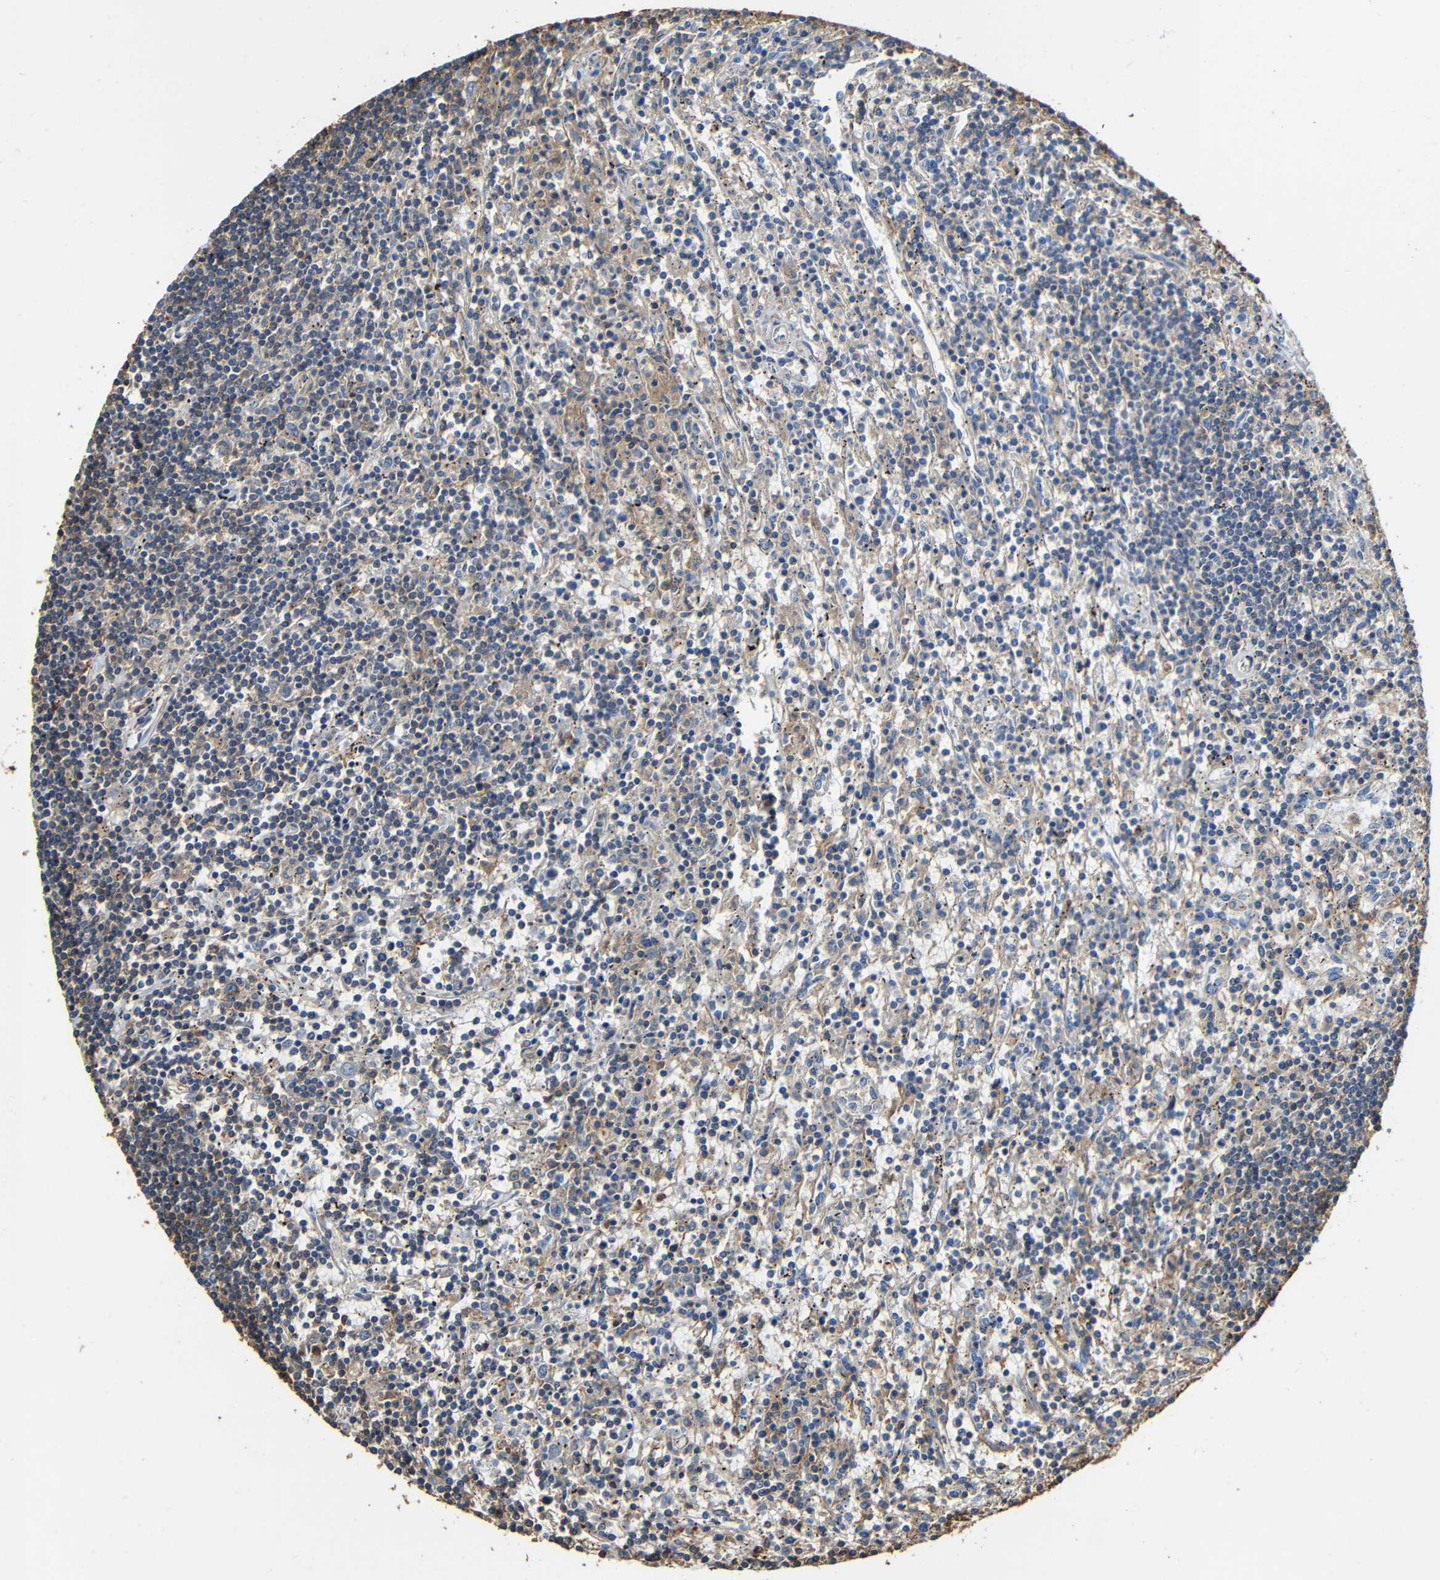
{"staining": {"intensity": "weak", "quantity": "25%-75%", "location": "cytoplasmic/membranous"}, "tissue": "lymphoma", "cell_type": "Tumor cells", "image_type": "cancer", "snomed": [{"axis": "morphology", "description": "Malignant lymphoma, non-Hodgkin's type, Low grade"}, {"axis": "topography", "description": "Spleen"}], "caption": "Tumor cells demonstrate low levels of weak cytoplasmic/membranous staining in approximately 25%-75% of cells in human low-grade malignant lymphoma, non-Hodgkin's type.", "gene": "RHOT2", "patient": {"sex": "male", "age": 76}}